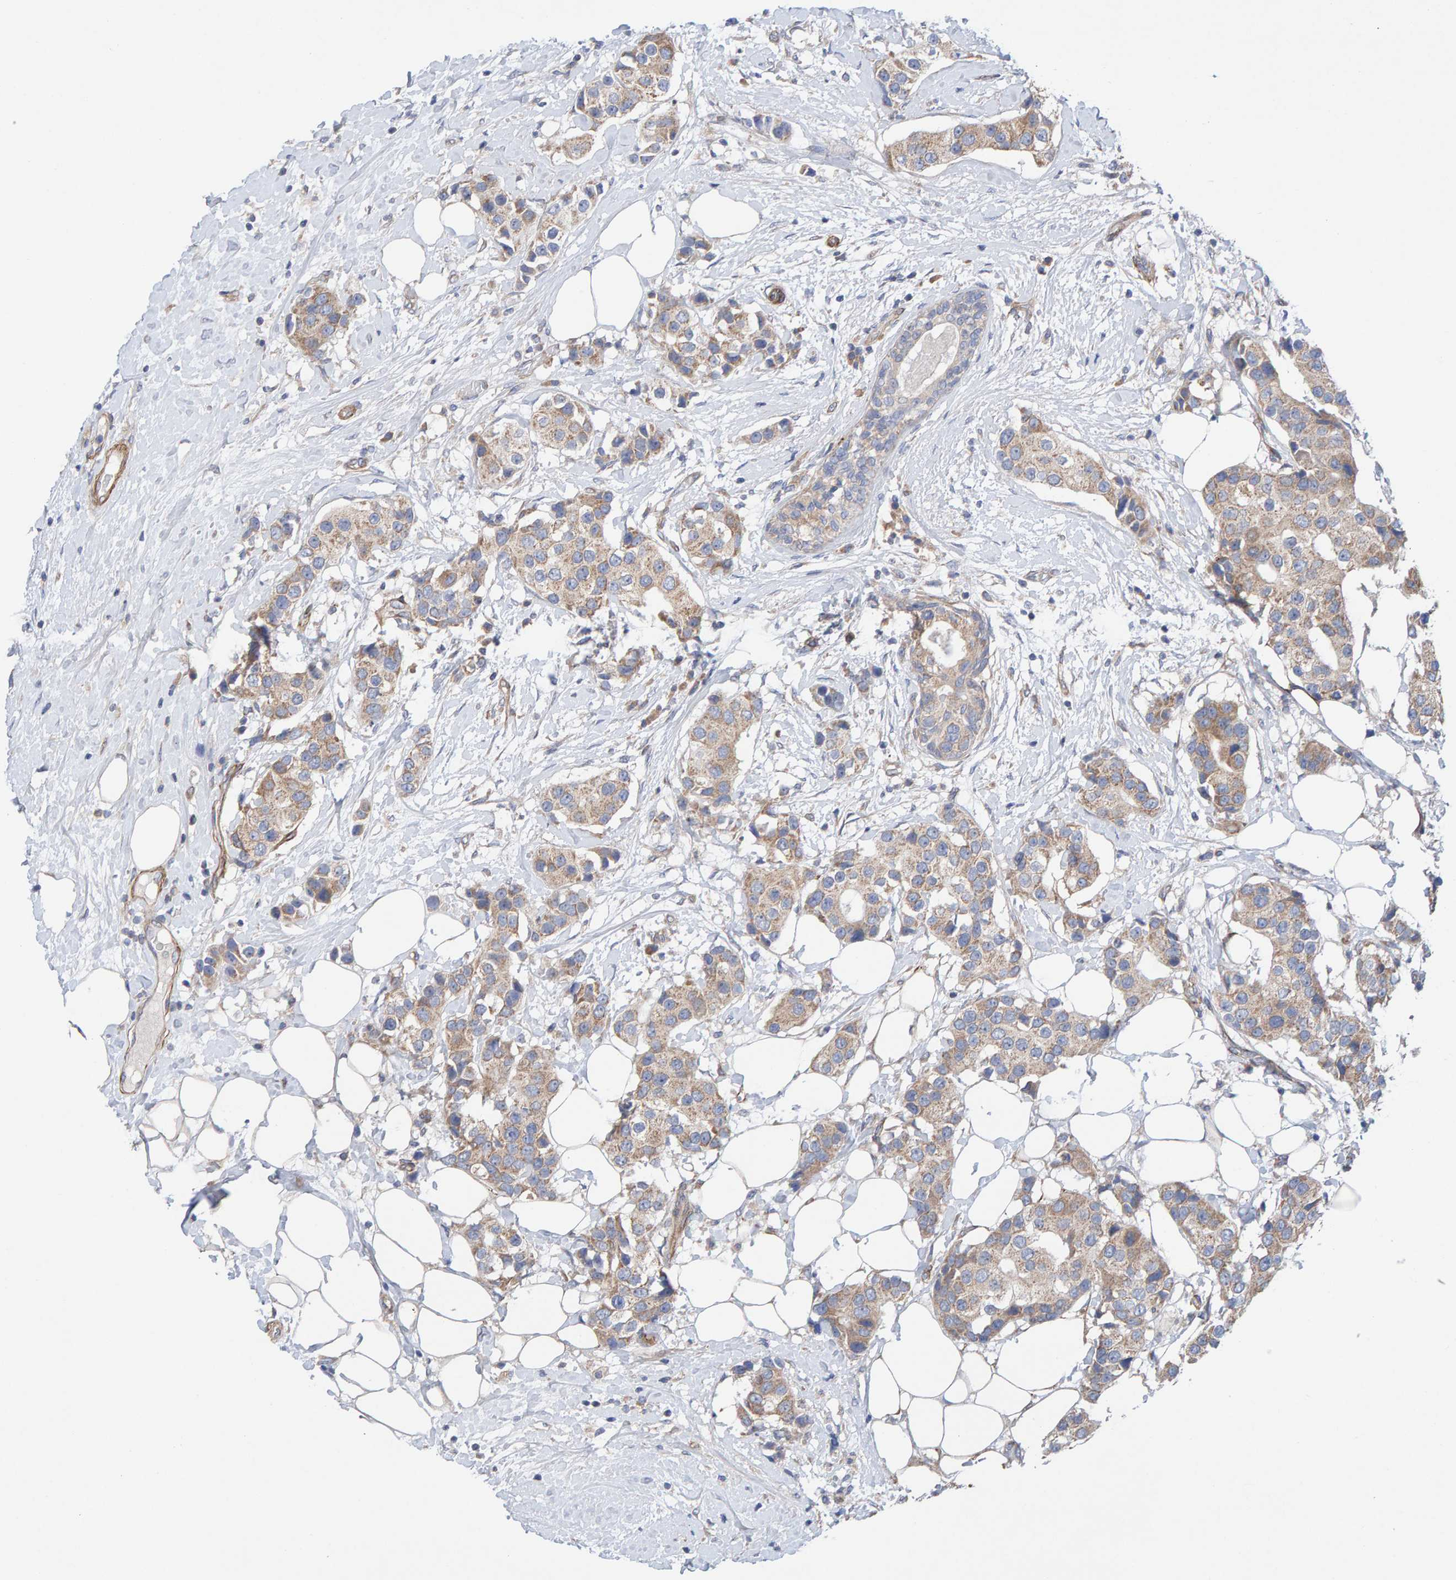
{"staining": {"intensity": "moderate", "quantity": "25%-75%", "location": "cytoplasmic/membranous"}, "tissue": "breast cancer", "cell_type": "Tumor cells", "image_type": "cancer", "snomed": [{"axis": "morphology", "description": "Normal tissue, NOS"}, {"axis": "morphology", "description": "Duct carcinoma"}, {"axis": "topography", "description": "Breast"}], "caption": "This histopathology image reveals immunohistochemistry (IHC) staining of human breast cancer, with medium moderate cytoplasmic/membranous positivity in about 25%-75% of tumor cells.", "gene": "CDK5RAP3", "patient": {"sex": "female", "age": 39}}